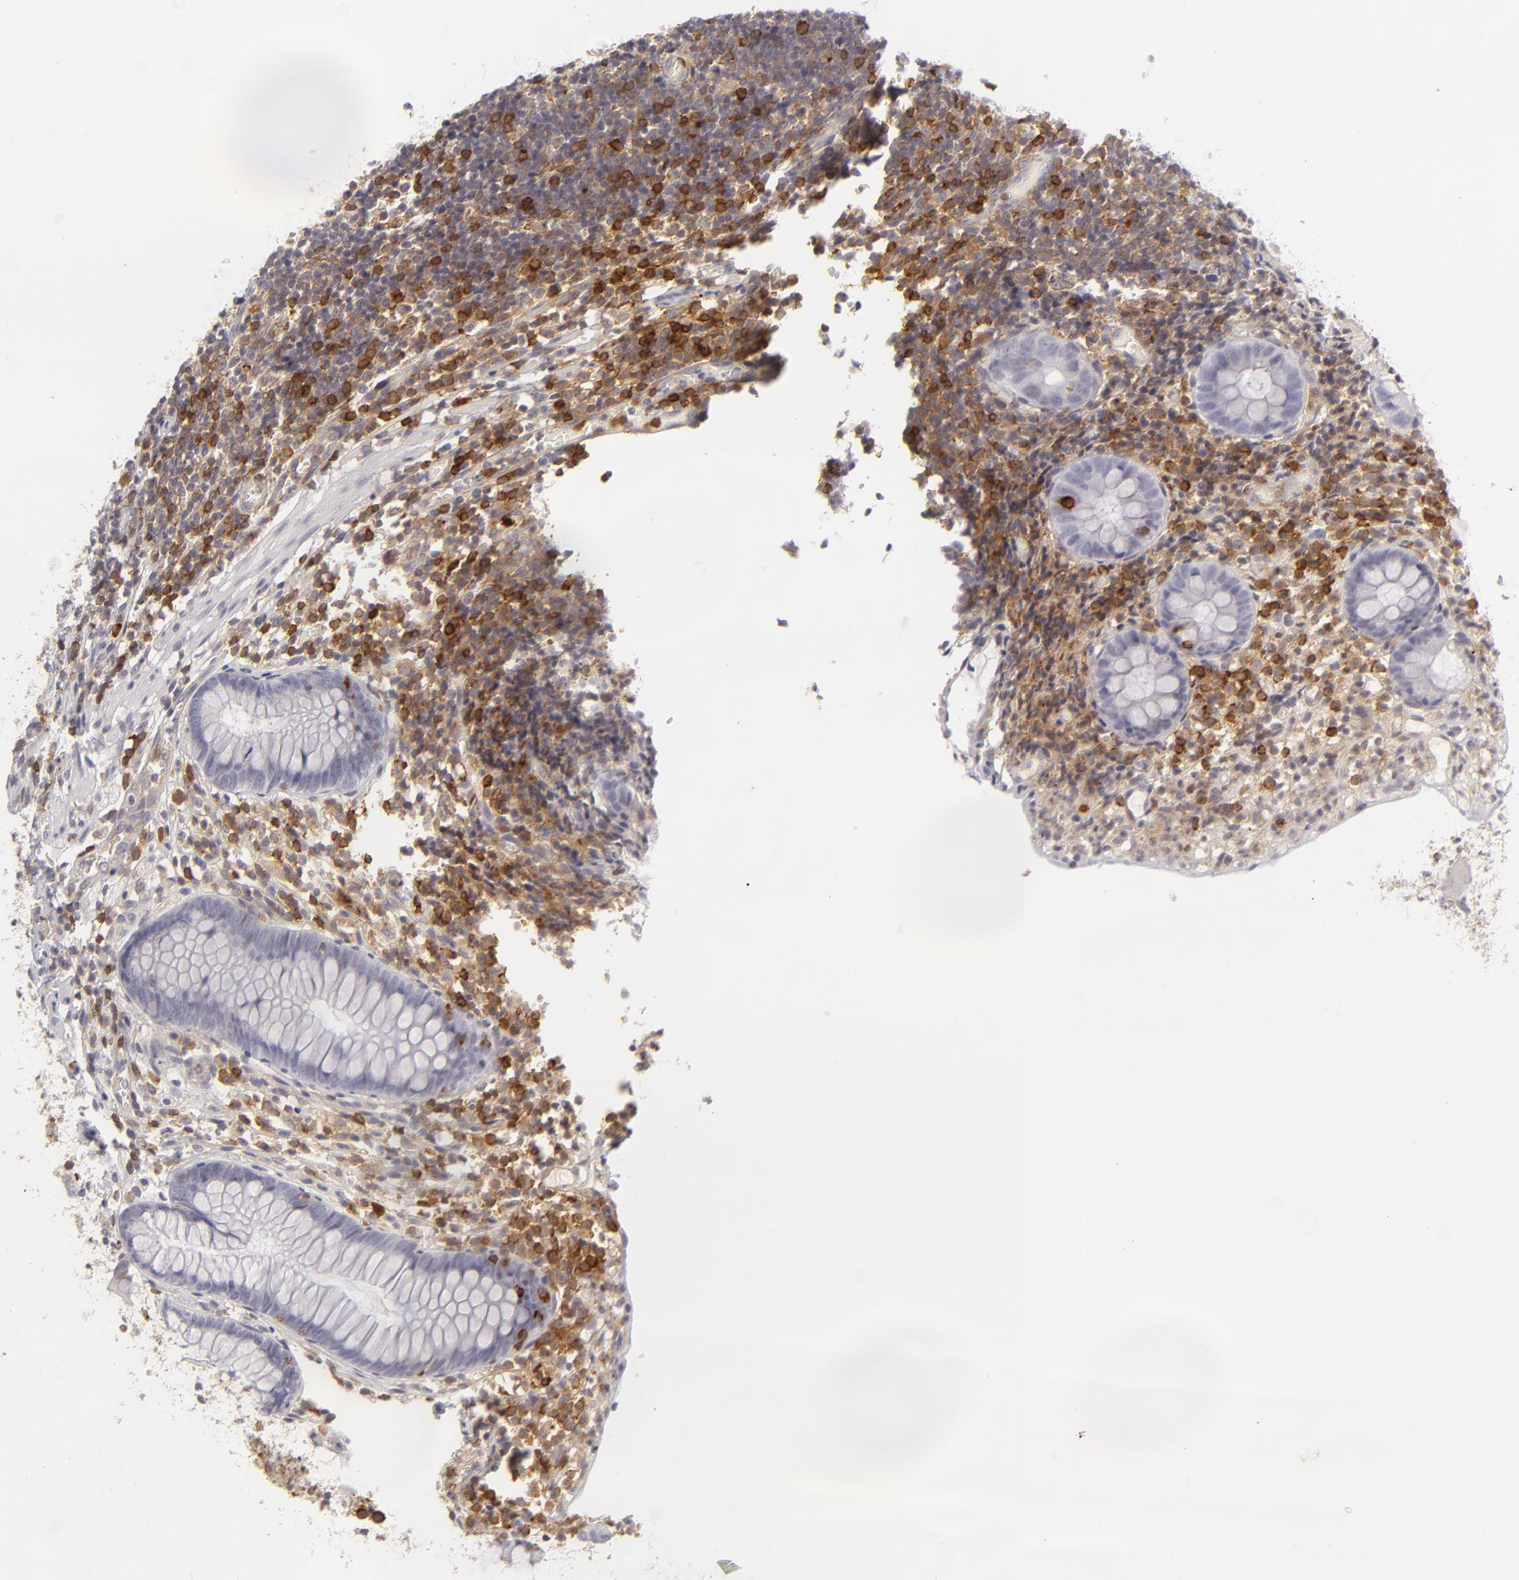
{"staining": {"intensity": "negative", "quantity": "none", "location": "none"}, "tissue": "appendix", "cell_type": "Glandular cells", "image_type": "normal", "snomed": [{"axis": "morphology", "description": "Normal tissue, NOS"}, {"axis": "topography", "description": "Appendix"}], "caption": "Immunohistochemistry (IHC) photomicrograph of normal human appendix stained for a protein (brown), which reveals no positivity in glandular cells.", "gene": "APOBEC3G", "patient": {"sex": "male", "age": 38}}